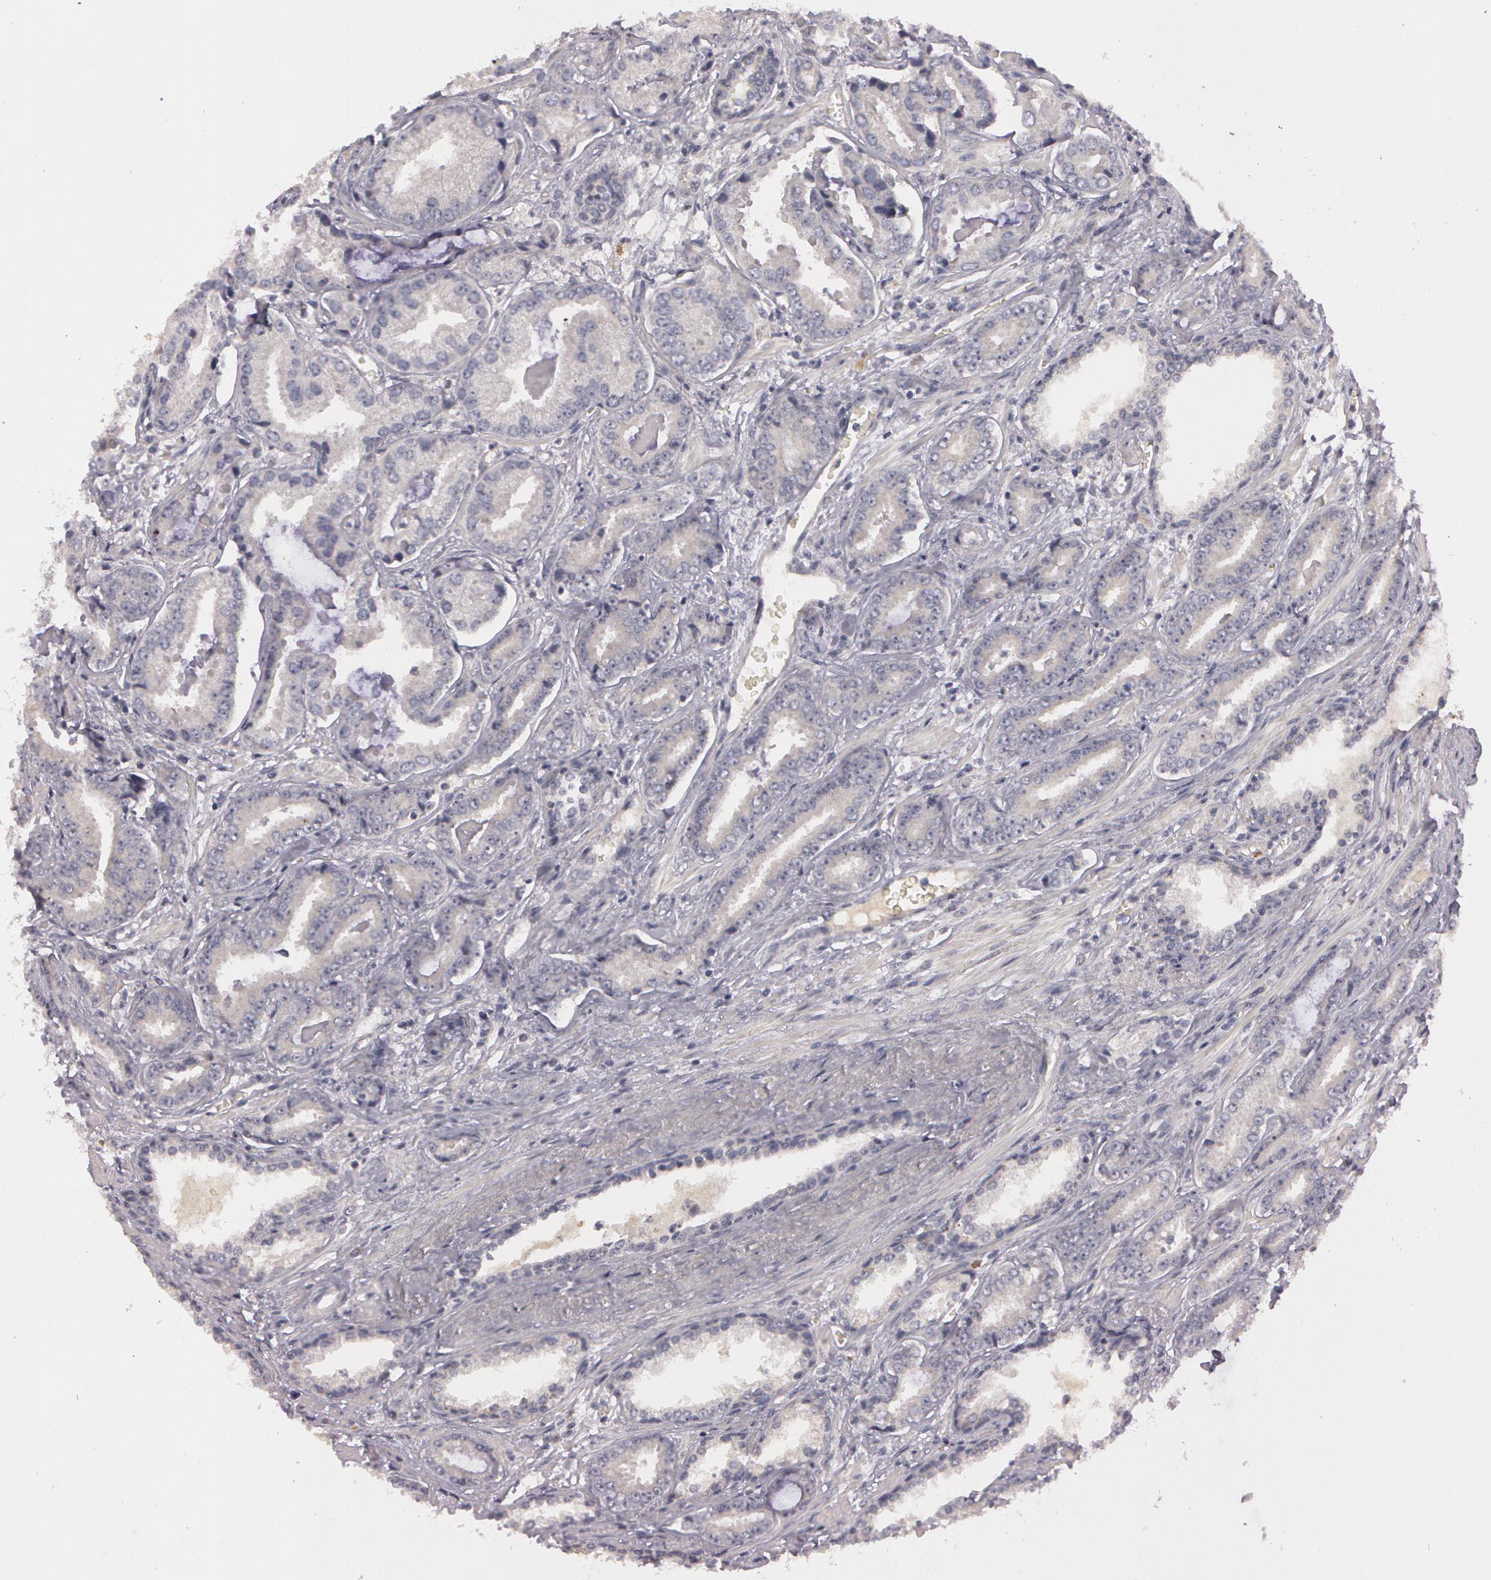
{"staining": {"intensity": "weak", "quantity": ">75%", "location": "cytoplasmic/membranous"}, "tissue": "prostate cancer", "cell_type": "Tumor cells", "image_type": "cancer", "snomed": [{"axis": "morphology", "description": "Adenocarcinoma, Low grade"}, {"axis": "topography", "description": "Prostate"}], "caption": "Low-grade adenocarcinoma (prostate) was stained to show a protein in brown. There is low levels of weak cytoplasmic/membranous positivity in approximately >75% of tumor cells.", "gene": "MXRA5", "patient": {"sex": "male", "age": 65}}